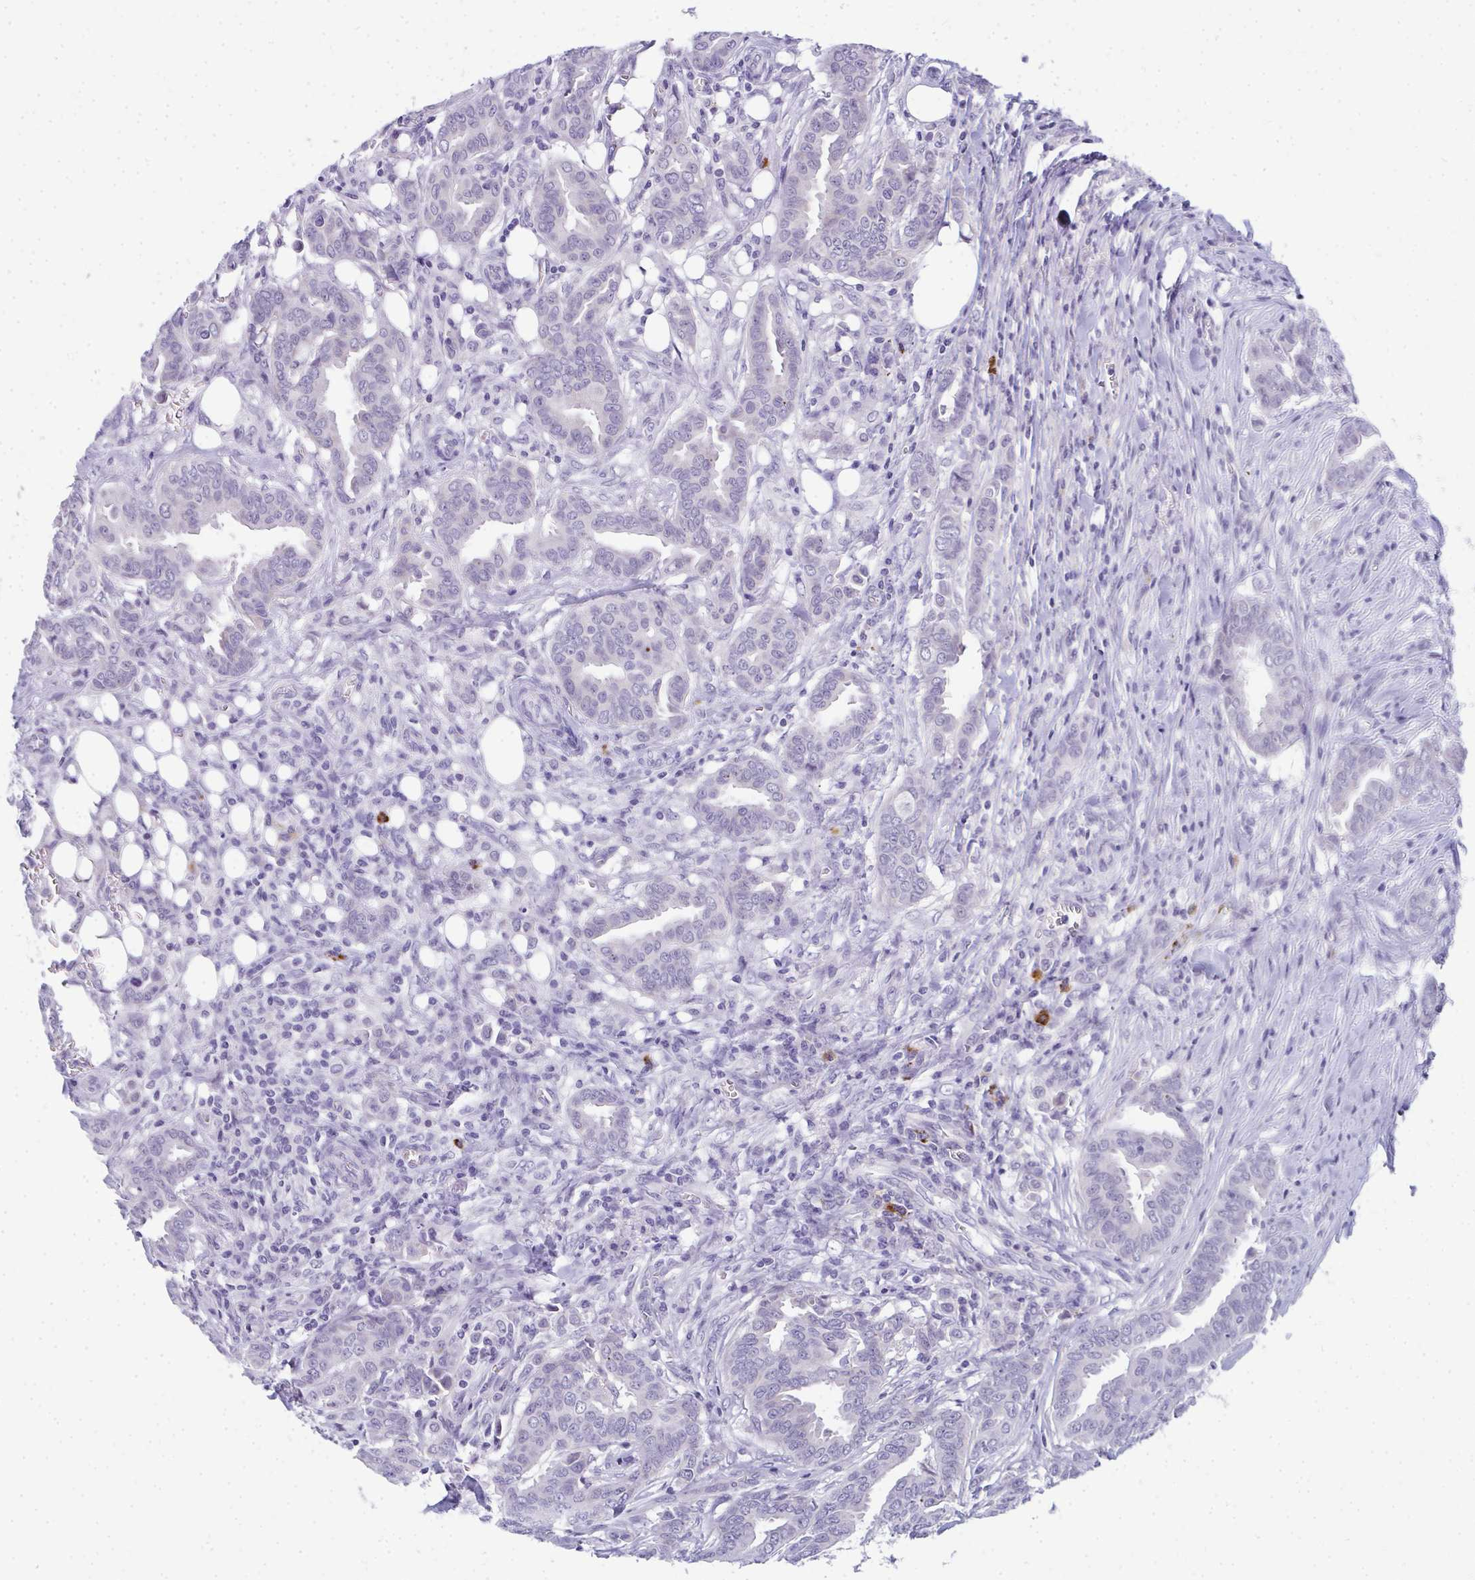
{"staining": {"intensity": "negative", "quantity": "none", "location": "none"}, "tissue": "breast cancer", "cell_type": "Tumor cells", "image_type": "cancer", "snomed": [{"axis": "morphology", "description": "Duct carcinoma"}, {"axis": "topography", "description": "Breast"}], "caption": "Tumor cells show no significant positivity in breast cancer (invasive ductal carcinoma).", "gene": "TSBP1", "patient": {"sex": "female", "age": 45}}